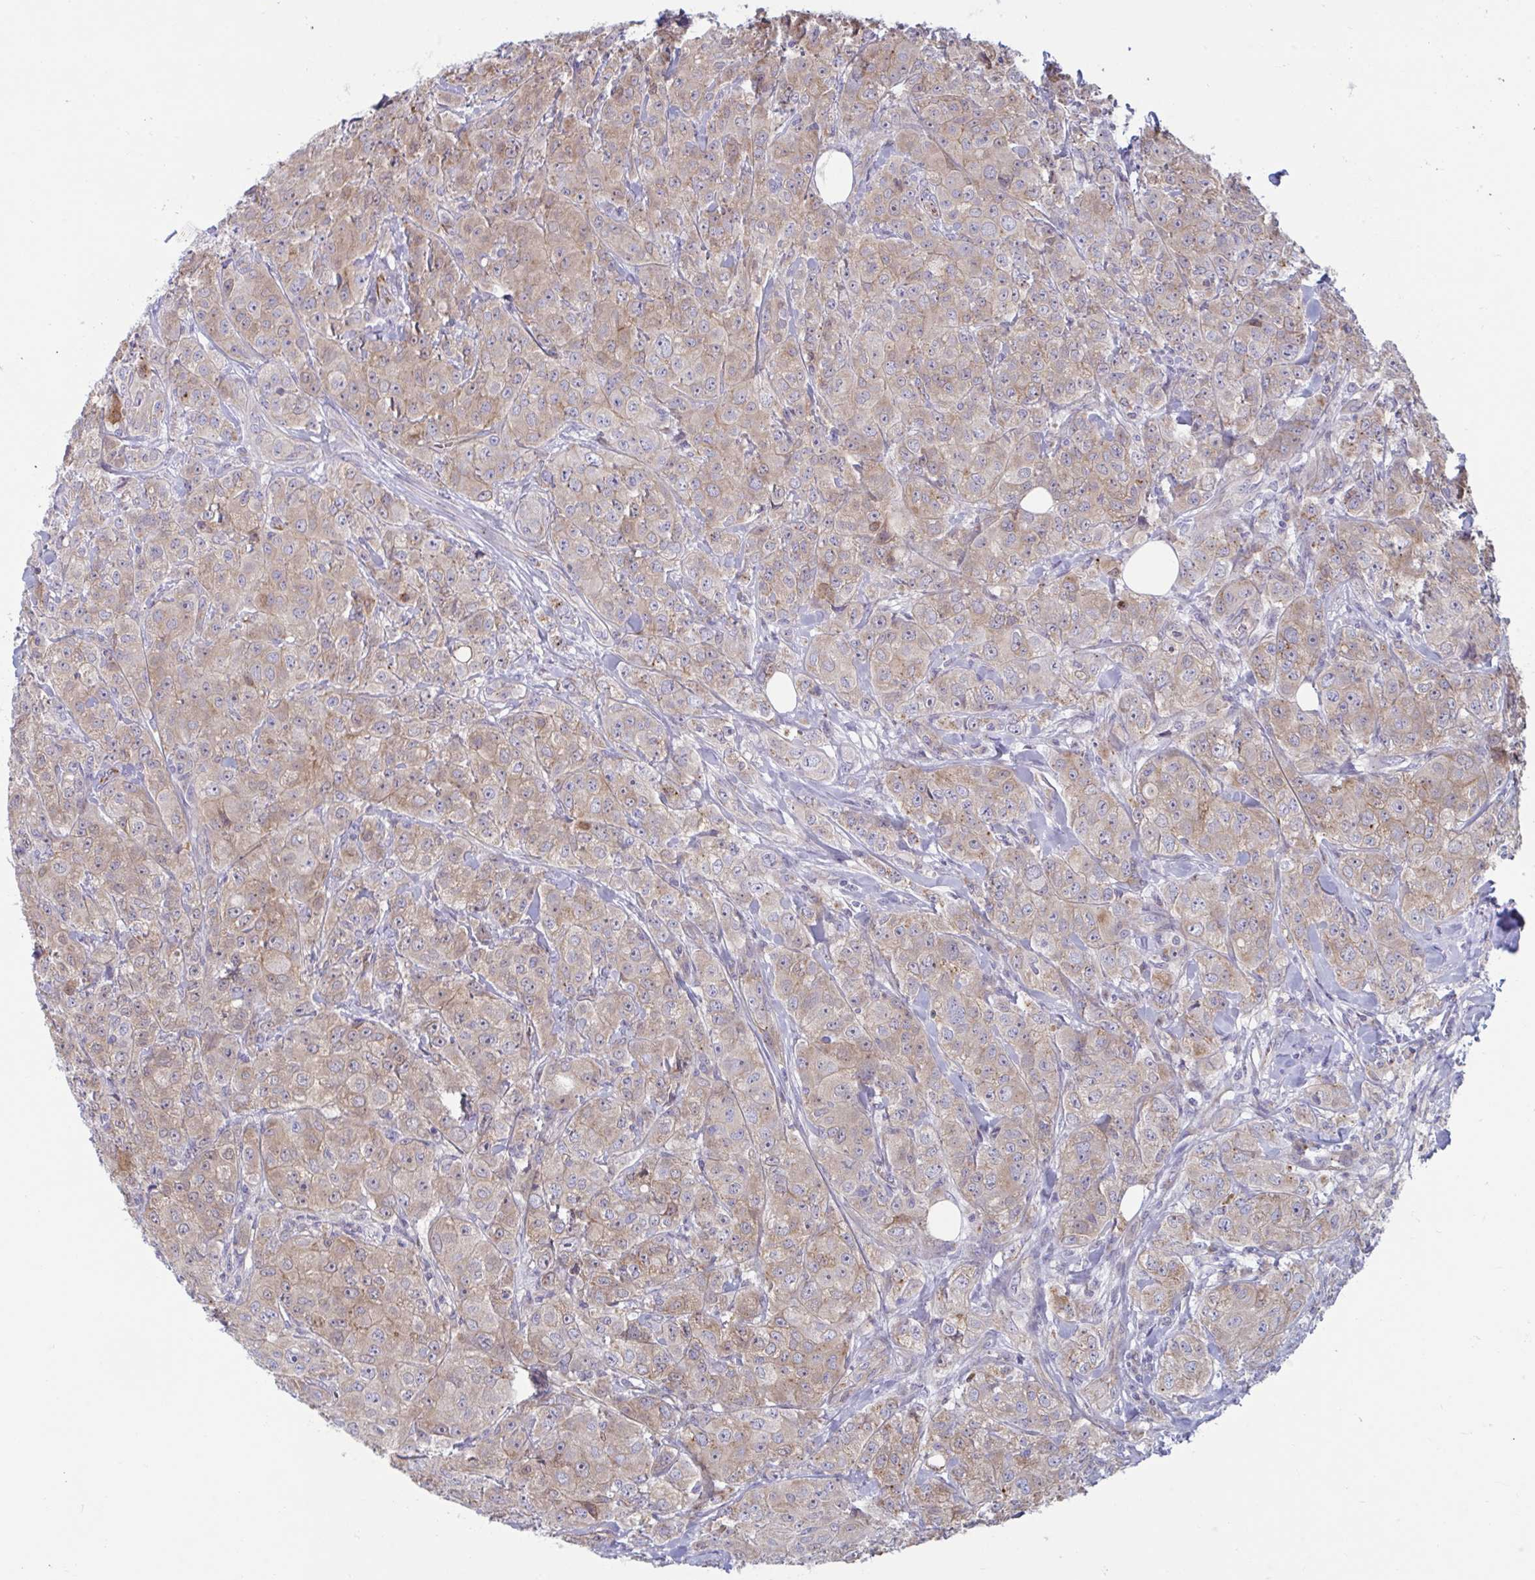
{"staining": {"intensity": "weak", "quantity": ">75%", "location": "cytoplasmic/membranous"}, "tissue": "breast cancer", "cell_type": "Tumor cells", "image_type": "cancer", "snomed": [{"axis": "morphology", "description": "Normal tissue, NOS"}, {"axis": "morphology", "description": "Duct carcinoma"}, {"axis": "topography", "description": "Breast"}], "caption": "Protein staining of breast cancer (invasive ductal carcinoma) tissue displays weak cytoplasmic/membranous positivity in about >75% of tumor cells.", "gene": "SLC9A6", "patient": {"sex": "female", "age": 43}}